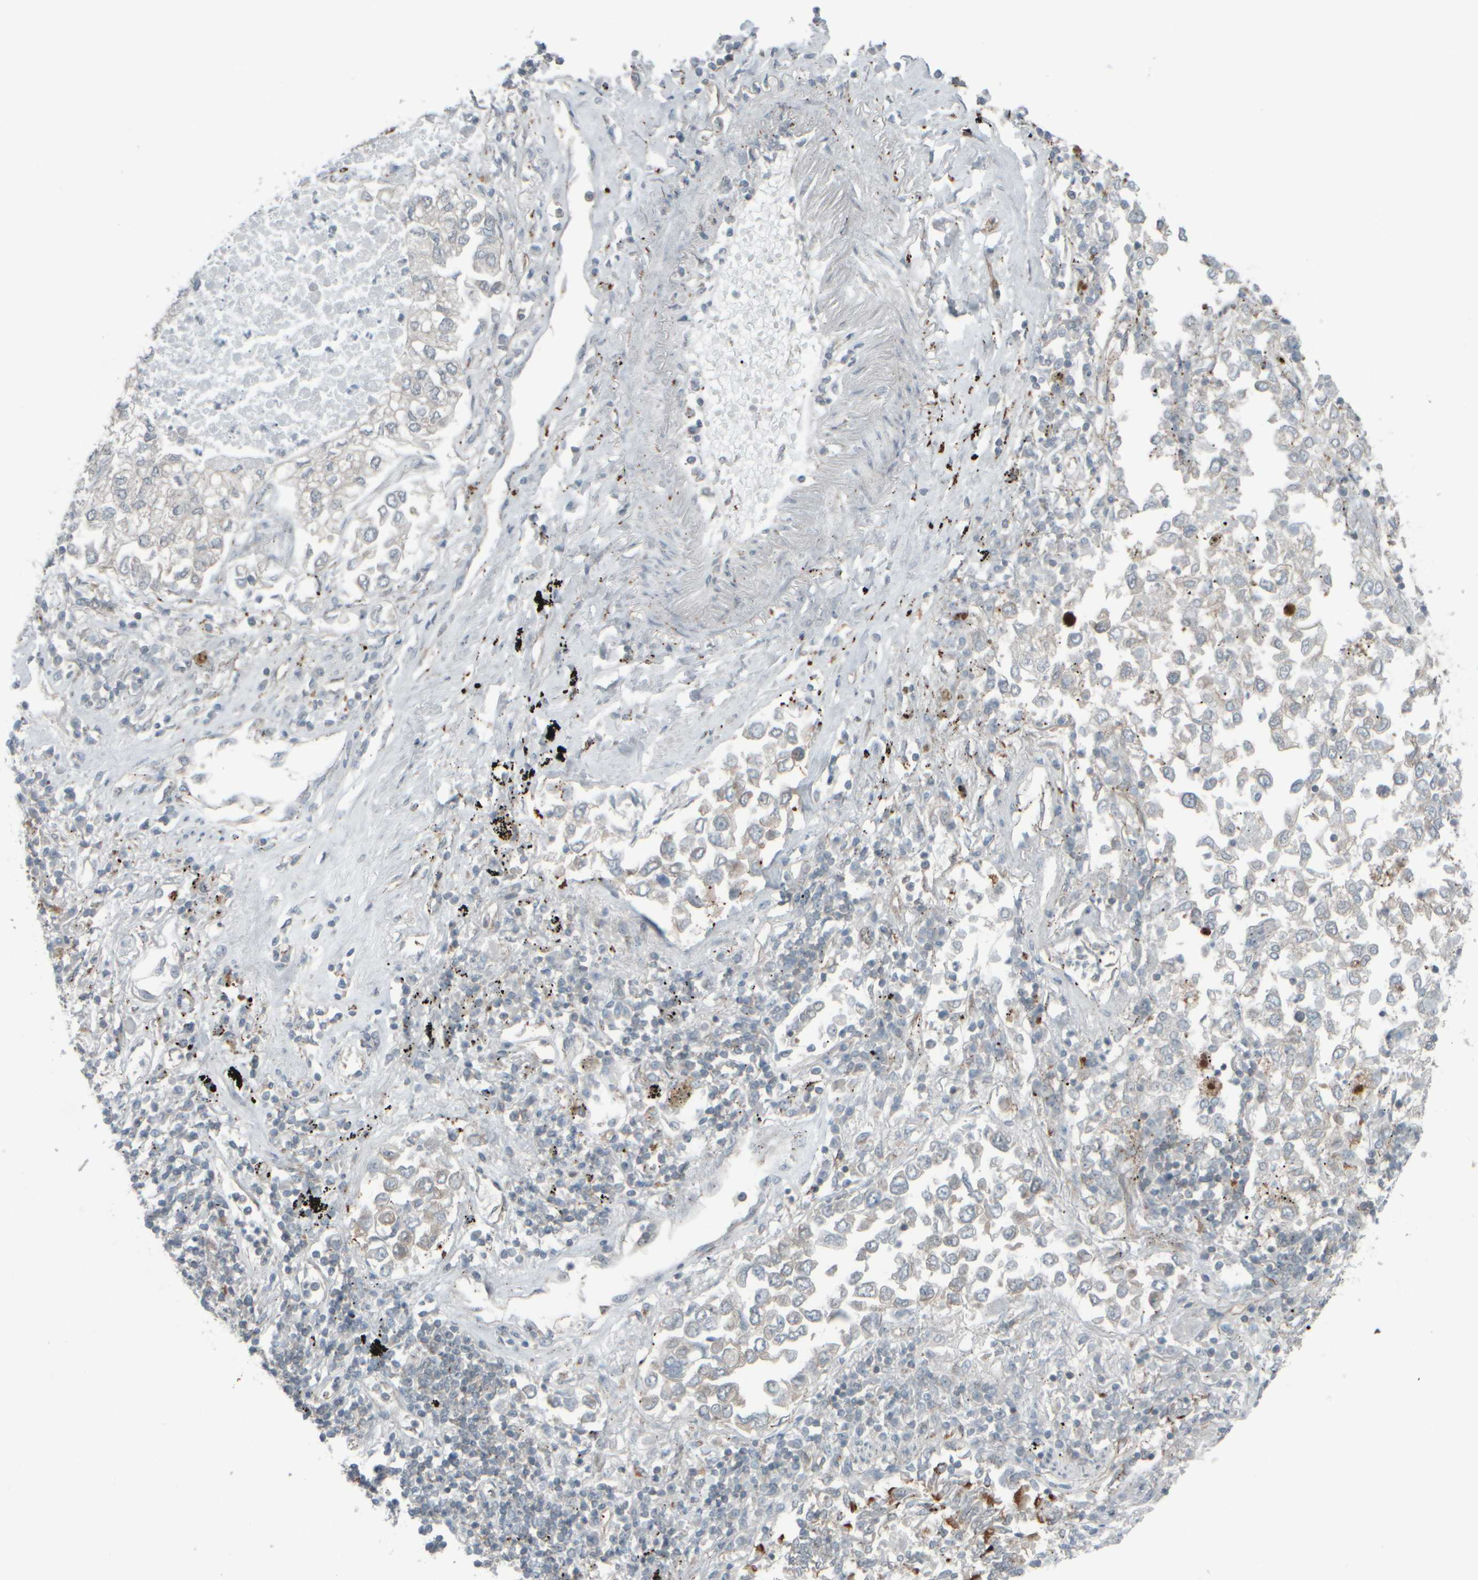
{"staining": {"intensity": "negative", "quantity": "none", "location": "none"}, "tissue": "lung cancer", "cell_type": "Tumor cells", "image_type": "cancer", "snomed": [{"axis": "morphology", "description": "Inflammation, NOS"}, {"axis": "morphology", "description": "Adenocarcinoma, NOS"}, {"axis": "topography", "description": "Lung"}], "caption": "Immunohistochemical staining of human lung cancer (adenocarcinoma) shows no significant staining in tumor cells. (DAB immunohistochemistry visualized using brightfield microscopy, high magnification).", "gene": "GIGYF1", "patient": {"sex": "male", "age": 63}}